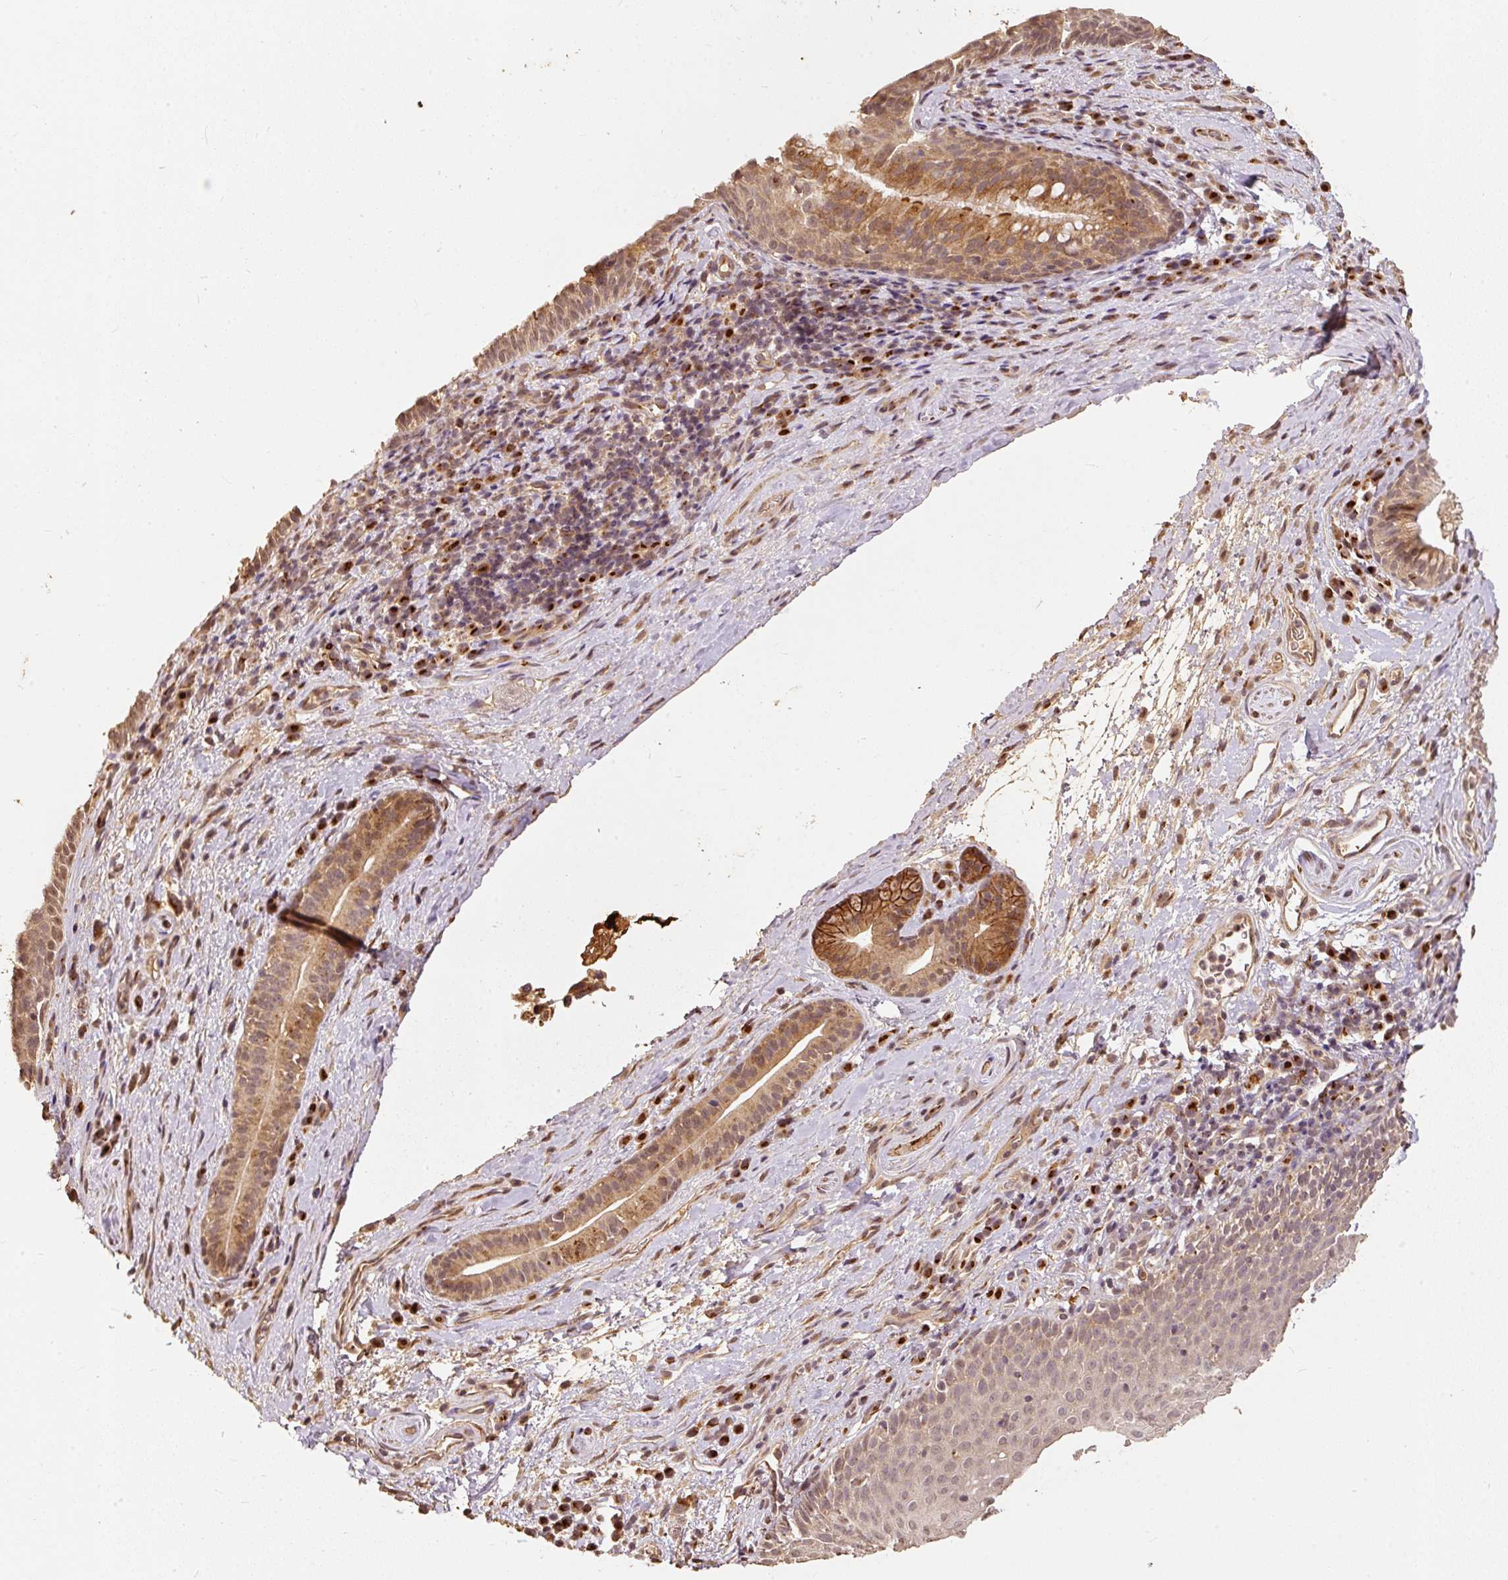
{"staining": {"intensity": "moderate", "quantity": ">75%", "location": "cytoplasmic/membranous"}, "tissue": "nasopharynx", "cell_type": "Respiratory epithelial cells", "image_type": "normal", "snomed": [{"axis": "morphology", "description": "Normal tissue, NOS"}, {"axis": "topography", "description": "Lymph node"}, {"axis": "topography", "description": "Cartilage tissue"}, {"axis": "topography", "description": "Nasopharynx"}], "caption": "A brown stain labels moderate cytoplasmic/membranous expression of a protein in respiratory epithelial cells of benign human nasopharynx. (DAB = brown stain, brightfield microscopy at high magnification).", "gene": "FUT8", "patient": {"sex": "male", "age": 63}}